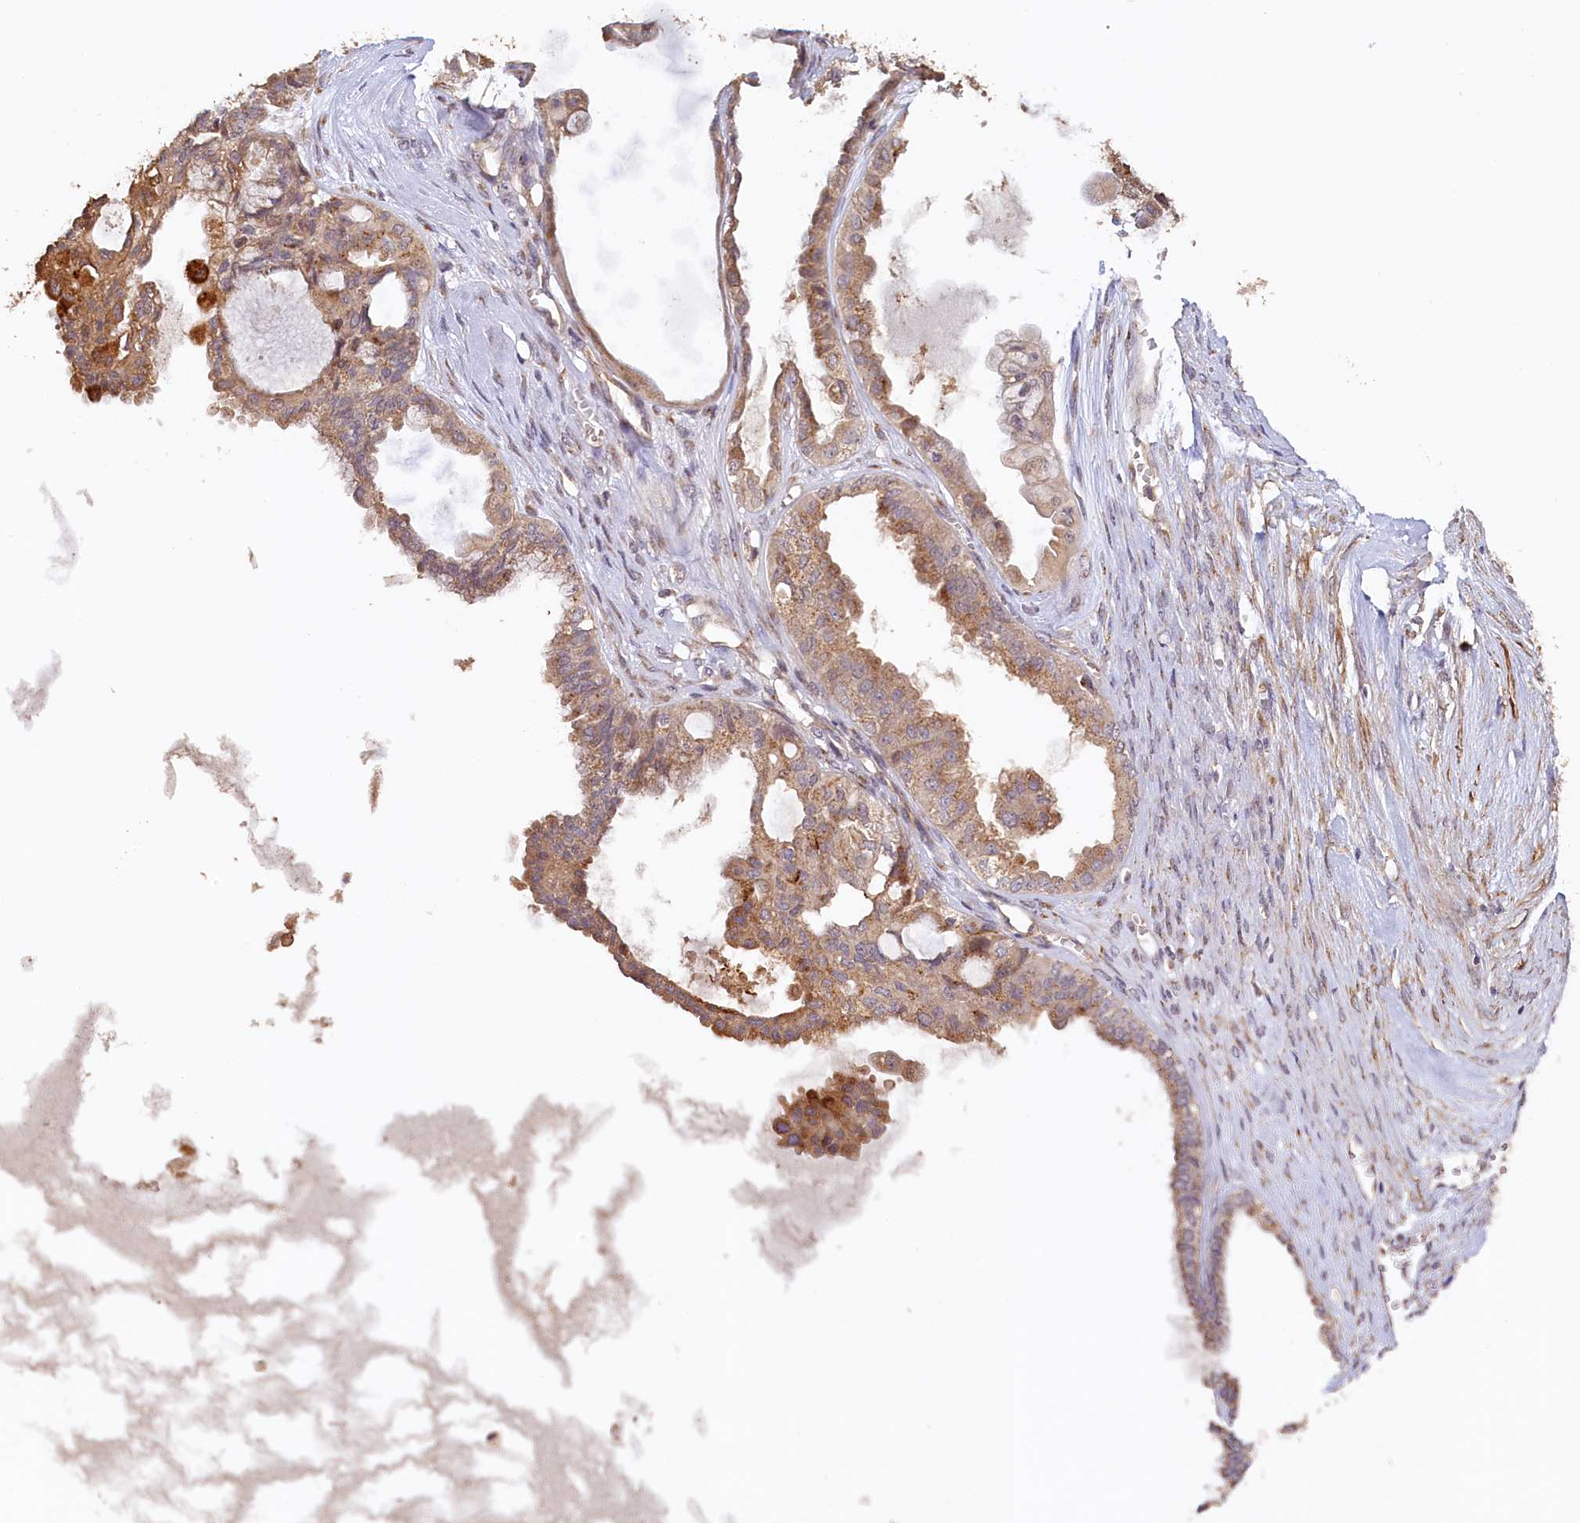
{"staining": {"intensity": "moderate", "quantity": ">75%", "location": "cytoplasmic/membranous"}, "tissue": "ovarian cancer", "cell_type": "Tumor cells", "image_type": "cancer", "snomed": [{"axis": "morphology", "description": "Carcinoma, NOS"}, {"axis": "morphology", "description": "Carcinoma, endometroid"}, {"axis": "topography", "description": "Ovary"}], "caption": "About >75% of tumor cells in human ovarian cancer demonstrate moderate cytoplasmic/membranous protein expression as visualized by brown immunohistochemical staining.", "gene": "TANGO6", "patient": {"sex": "female", "age": 50}}